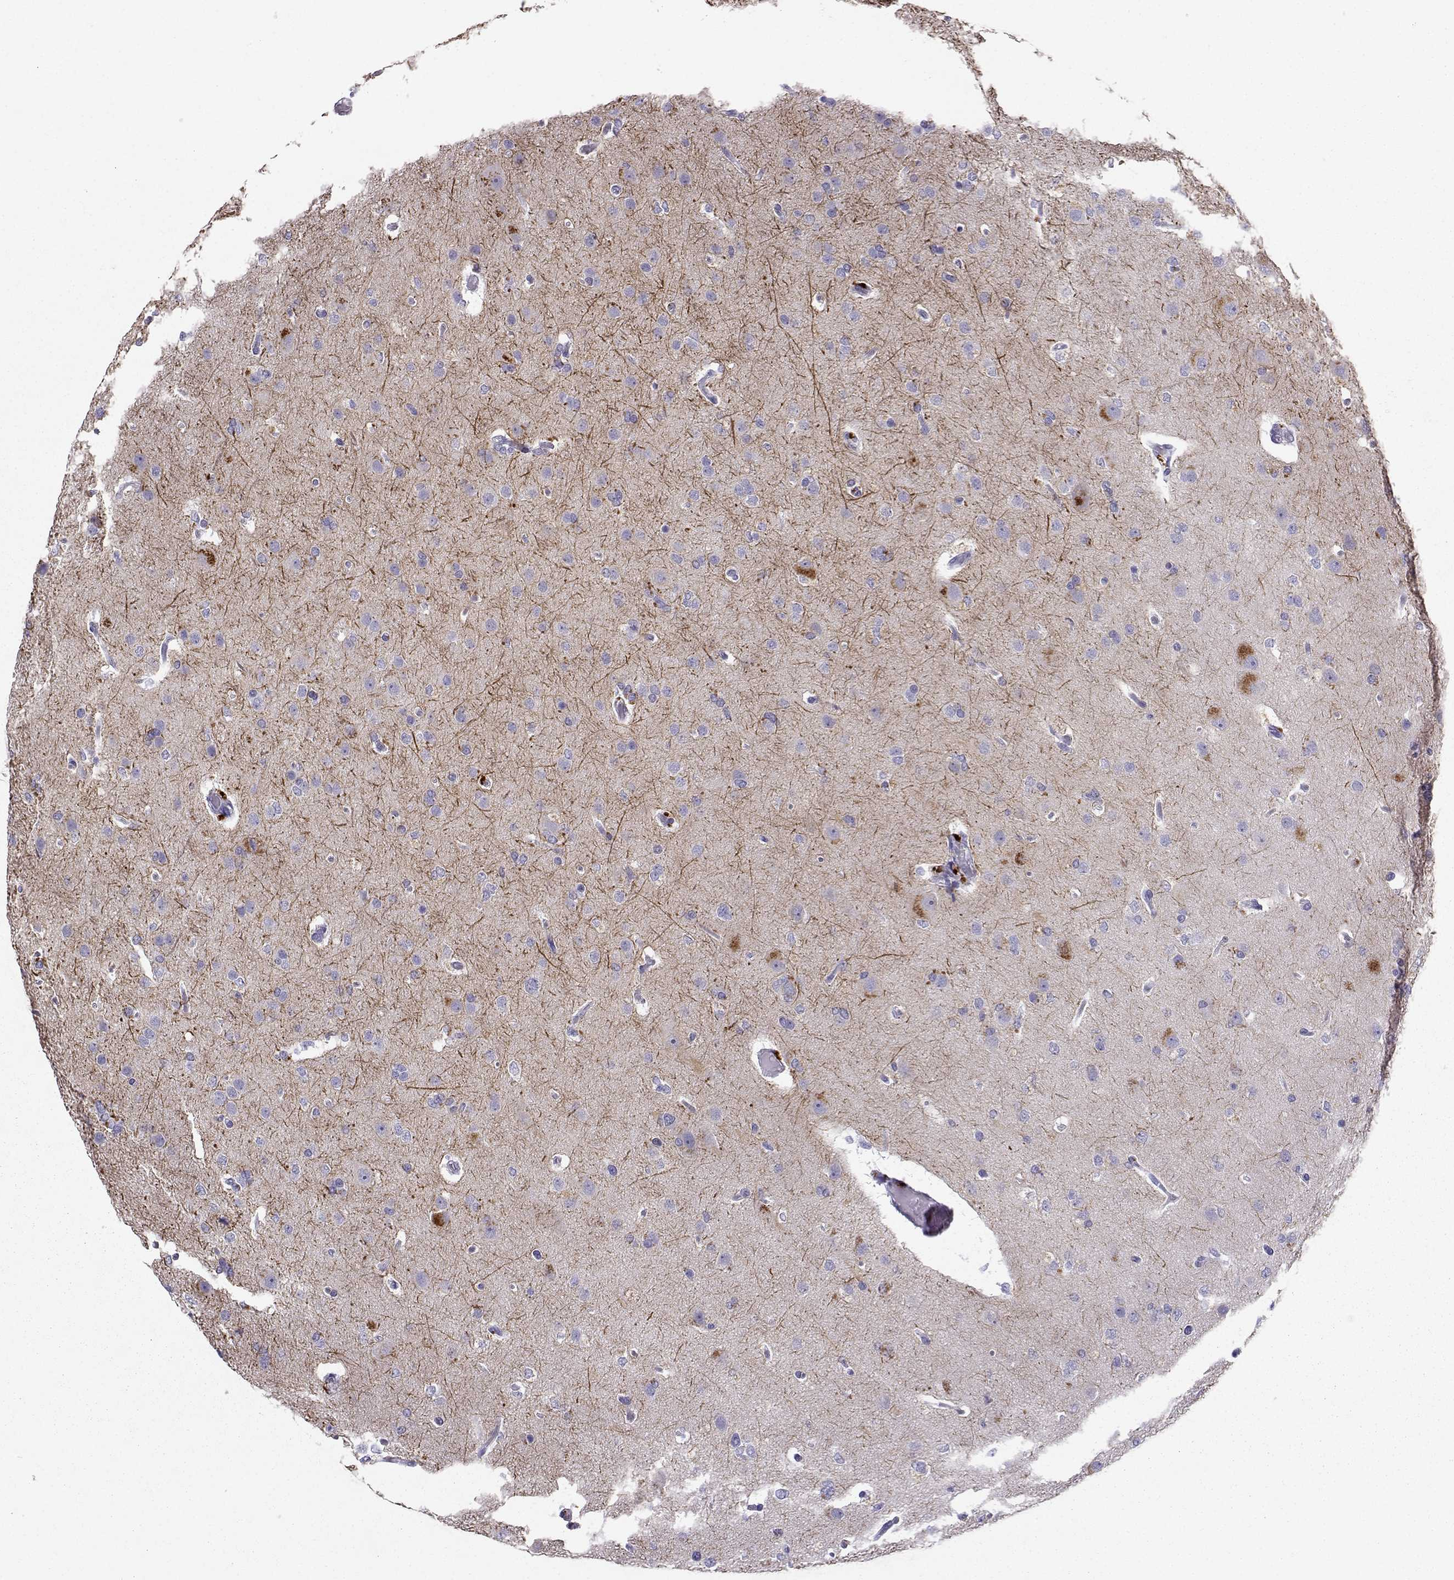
{"staining": {"intensity": "negative", "quantity": "none", "location": "none"}, "tissue": "glioma", "cell_type": "Tumor cells", "image_type": "cancer", "snomed": [{"axis": "morphology", "description": "Glioma, malignant, High grade"}, {"axis": "topography", "description": "Brain"}], "caption": "DAB (3,3'-diaminobenzidine) immunohistochemical staining of high-grade glioma (malignant) demonstrates no significant staining in tumor cells.", "gene": "NEFL", "patient": {"sex": "male", "age": 68}}